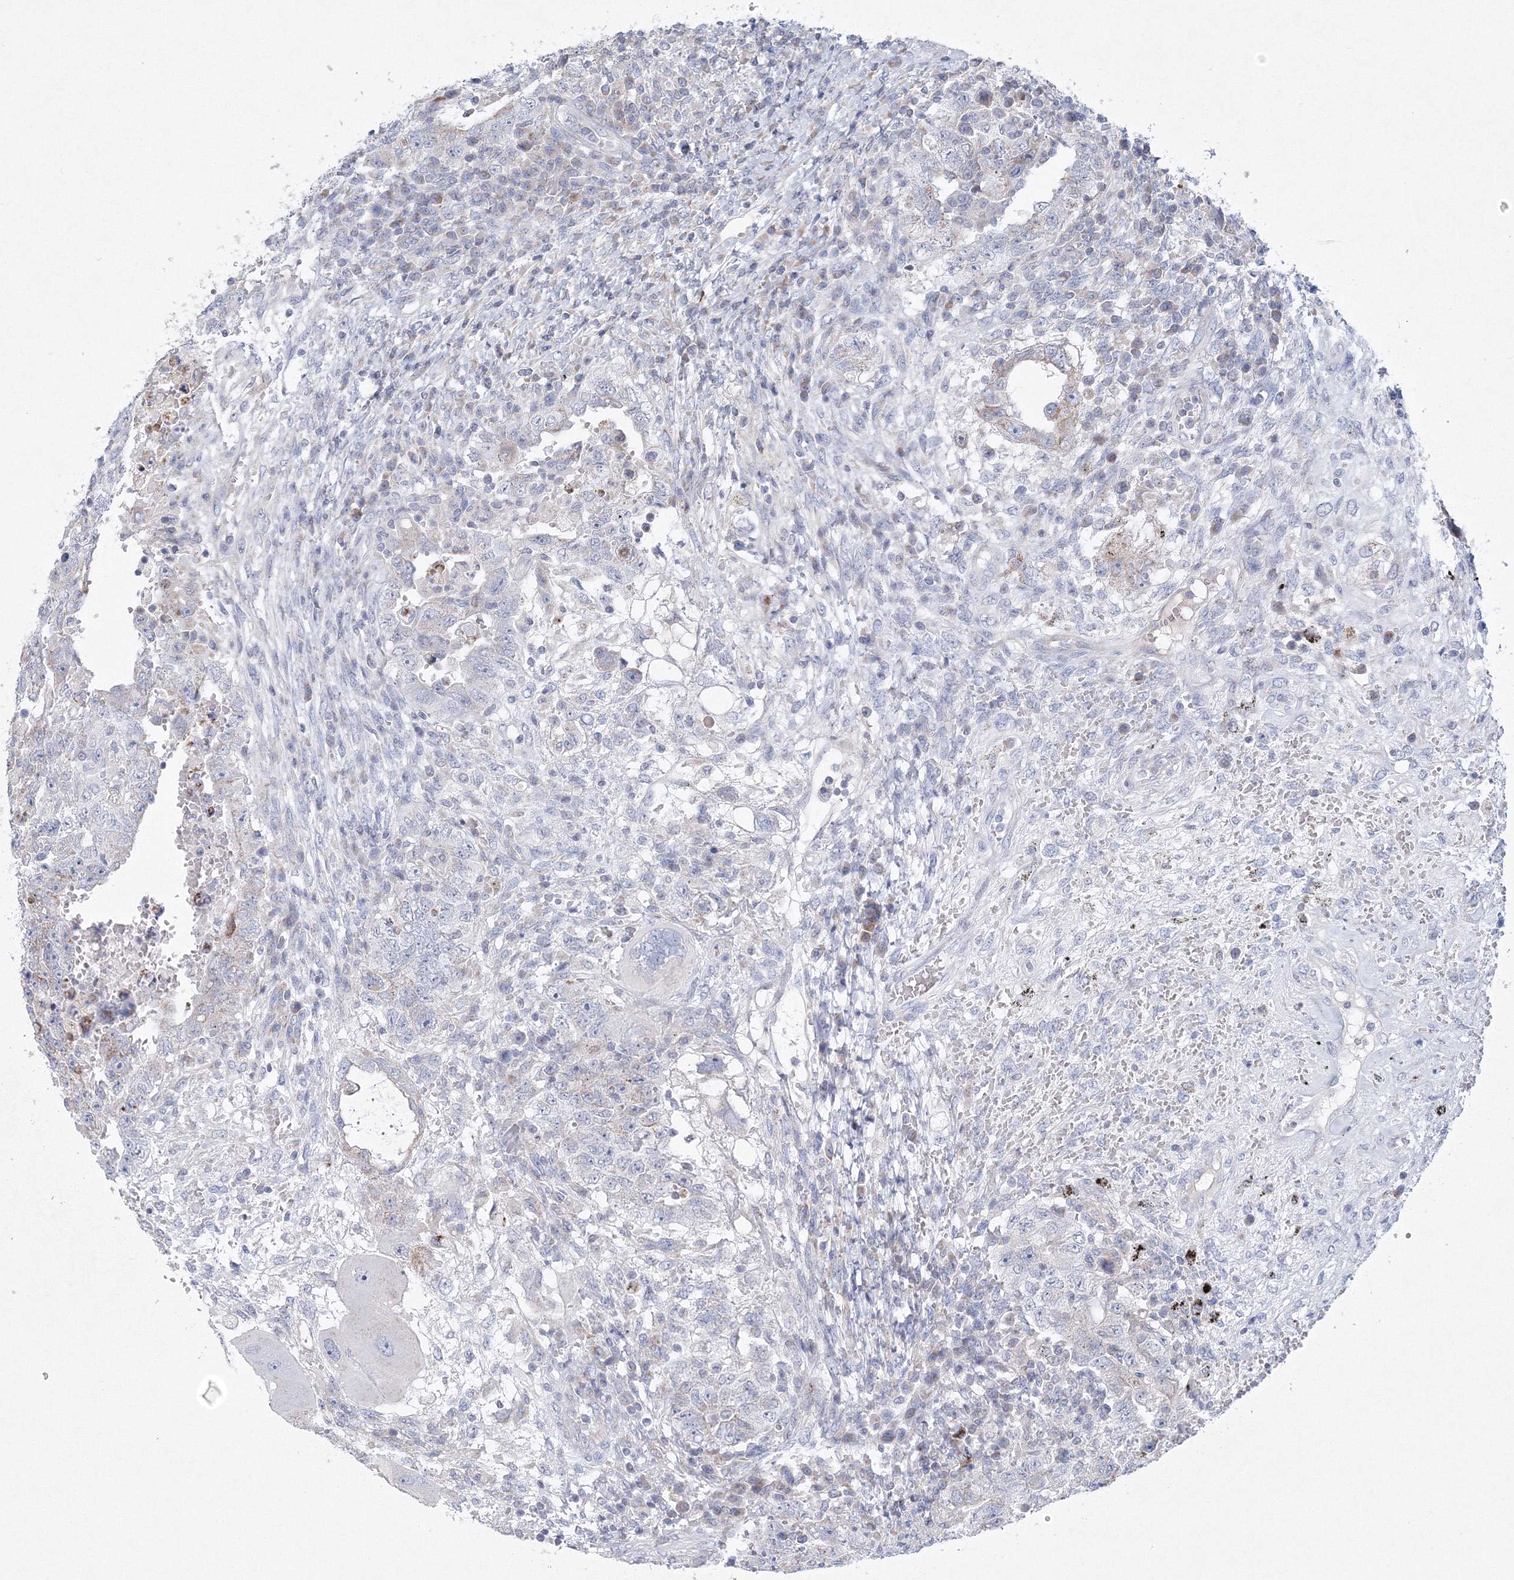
{"staining": {"intensity": "negative", "quantity": "none", "location": "none"}, "tissue": "testis cancer", "cell_type": "Tumor cells", "image_type": "cancer", "snomed": [{"axis": "morphology", "description": "Carcinoma, Embryonal, NOS"}, {"axis": "topography", "description": "Testis"}], "caption": "An IHC photomicrograph of testis cancer is shown. There is no staining in tumor cells of testis cancer.", "gene": "NIPAL1", "patient": {"sex": "male", "age": 26}}